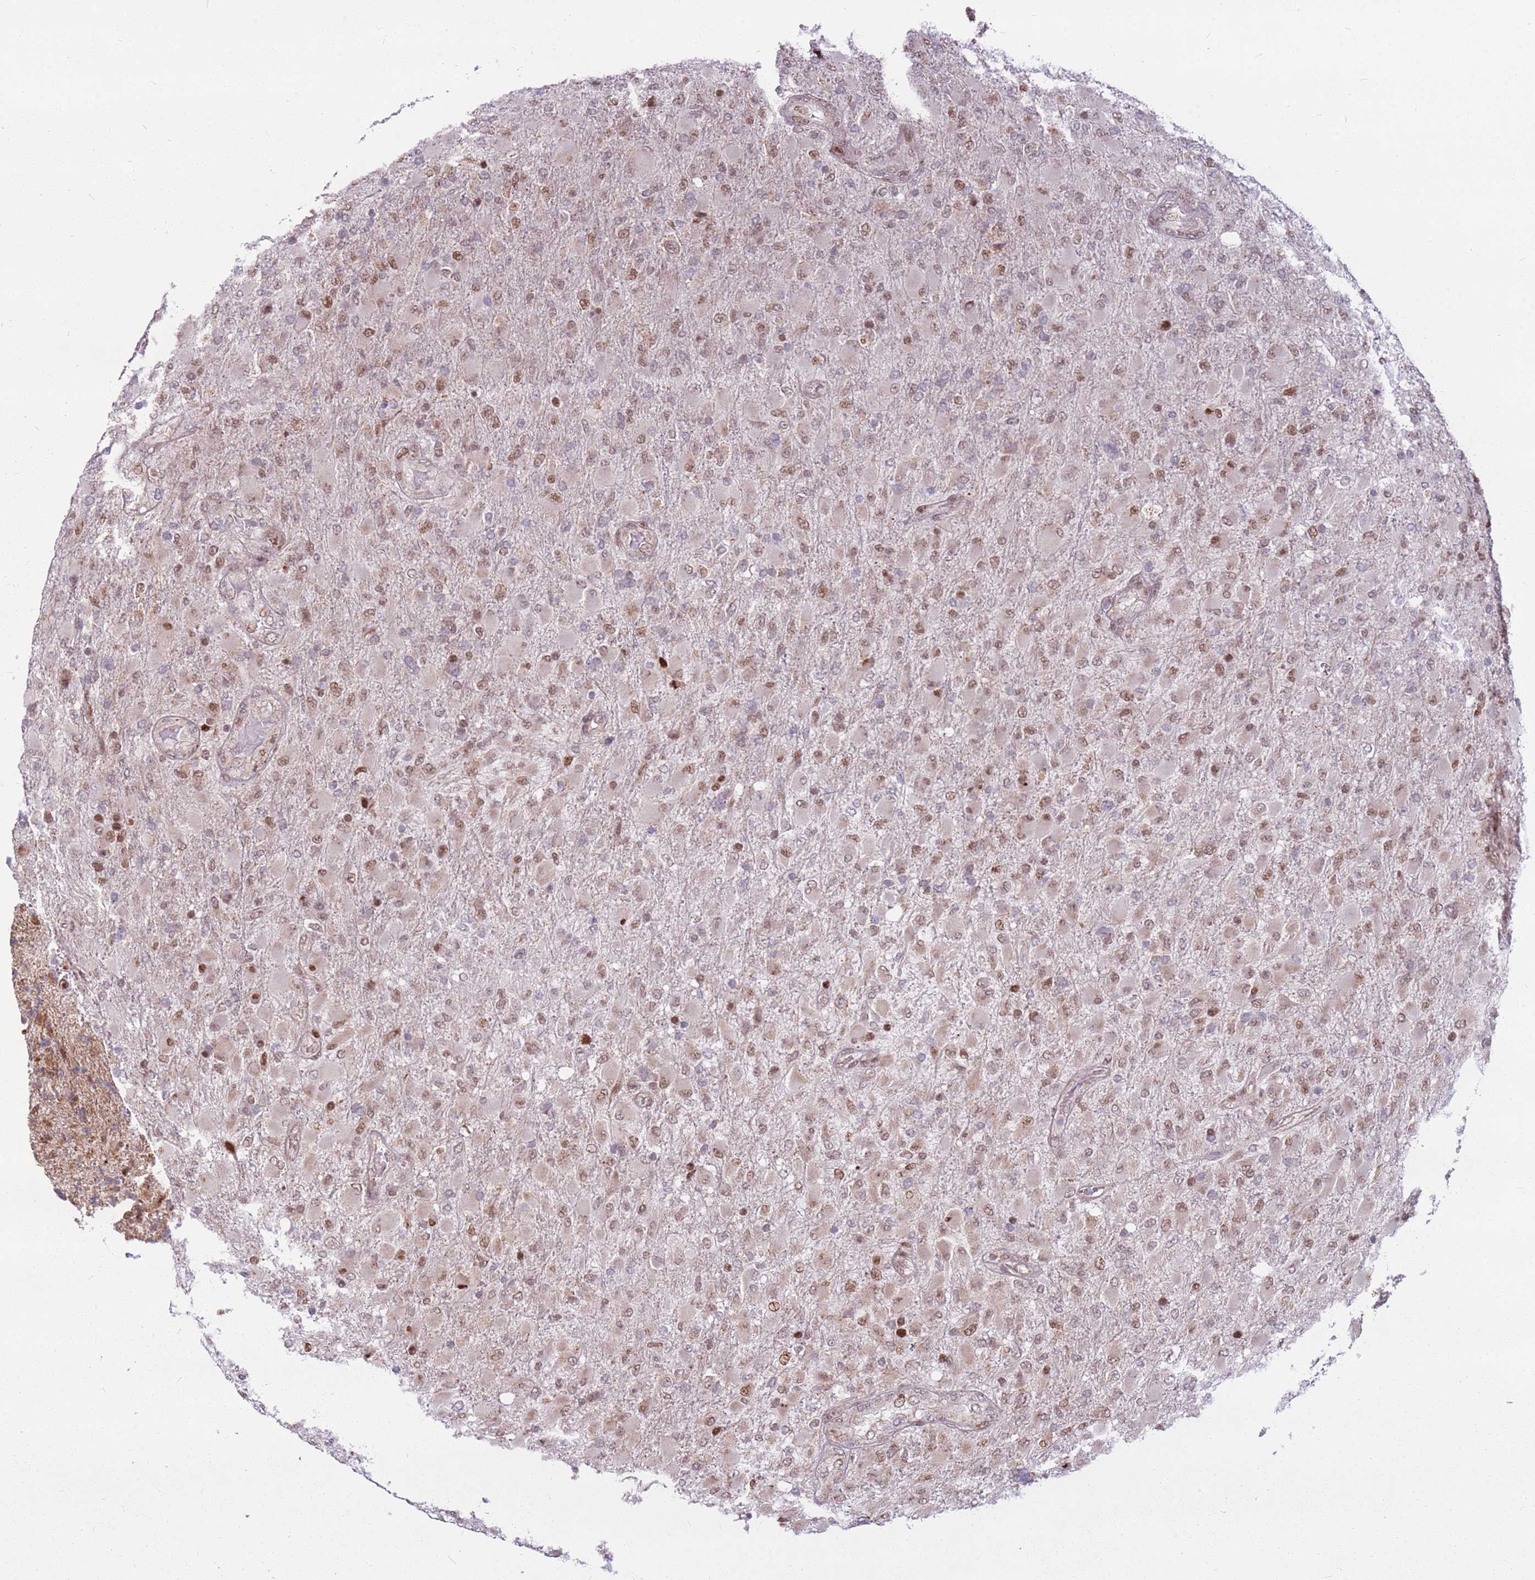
{"staining": {"intensity": "moderate", "quantity": ">75%", "location": "nuclear"}, "tissue": "glioma", "cell_type": "Tumor cells", "image_type": "cancer", "snomed": [{"axis": "morphology", "description": "Glioma, malignant, Low grade"}, {"axis": "topography", "description": "Brain"}], "caption": "A histopathology image showing moderate nuclear expression in about >75% of tumor cells in glioma, as visualized by brown immunohistochemical staining.", "gene": "PCTP", "patient": {"sex": "male", "age": 65}}